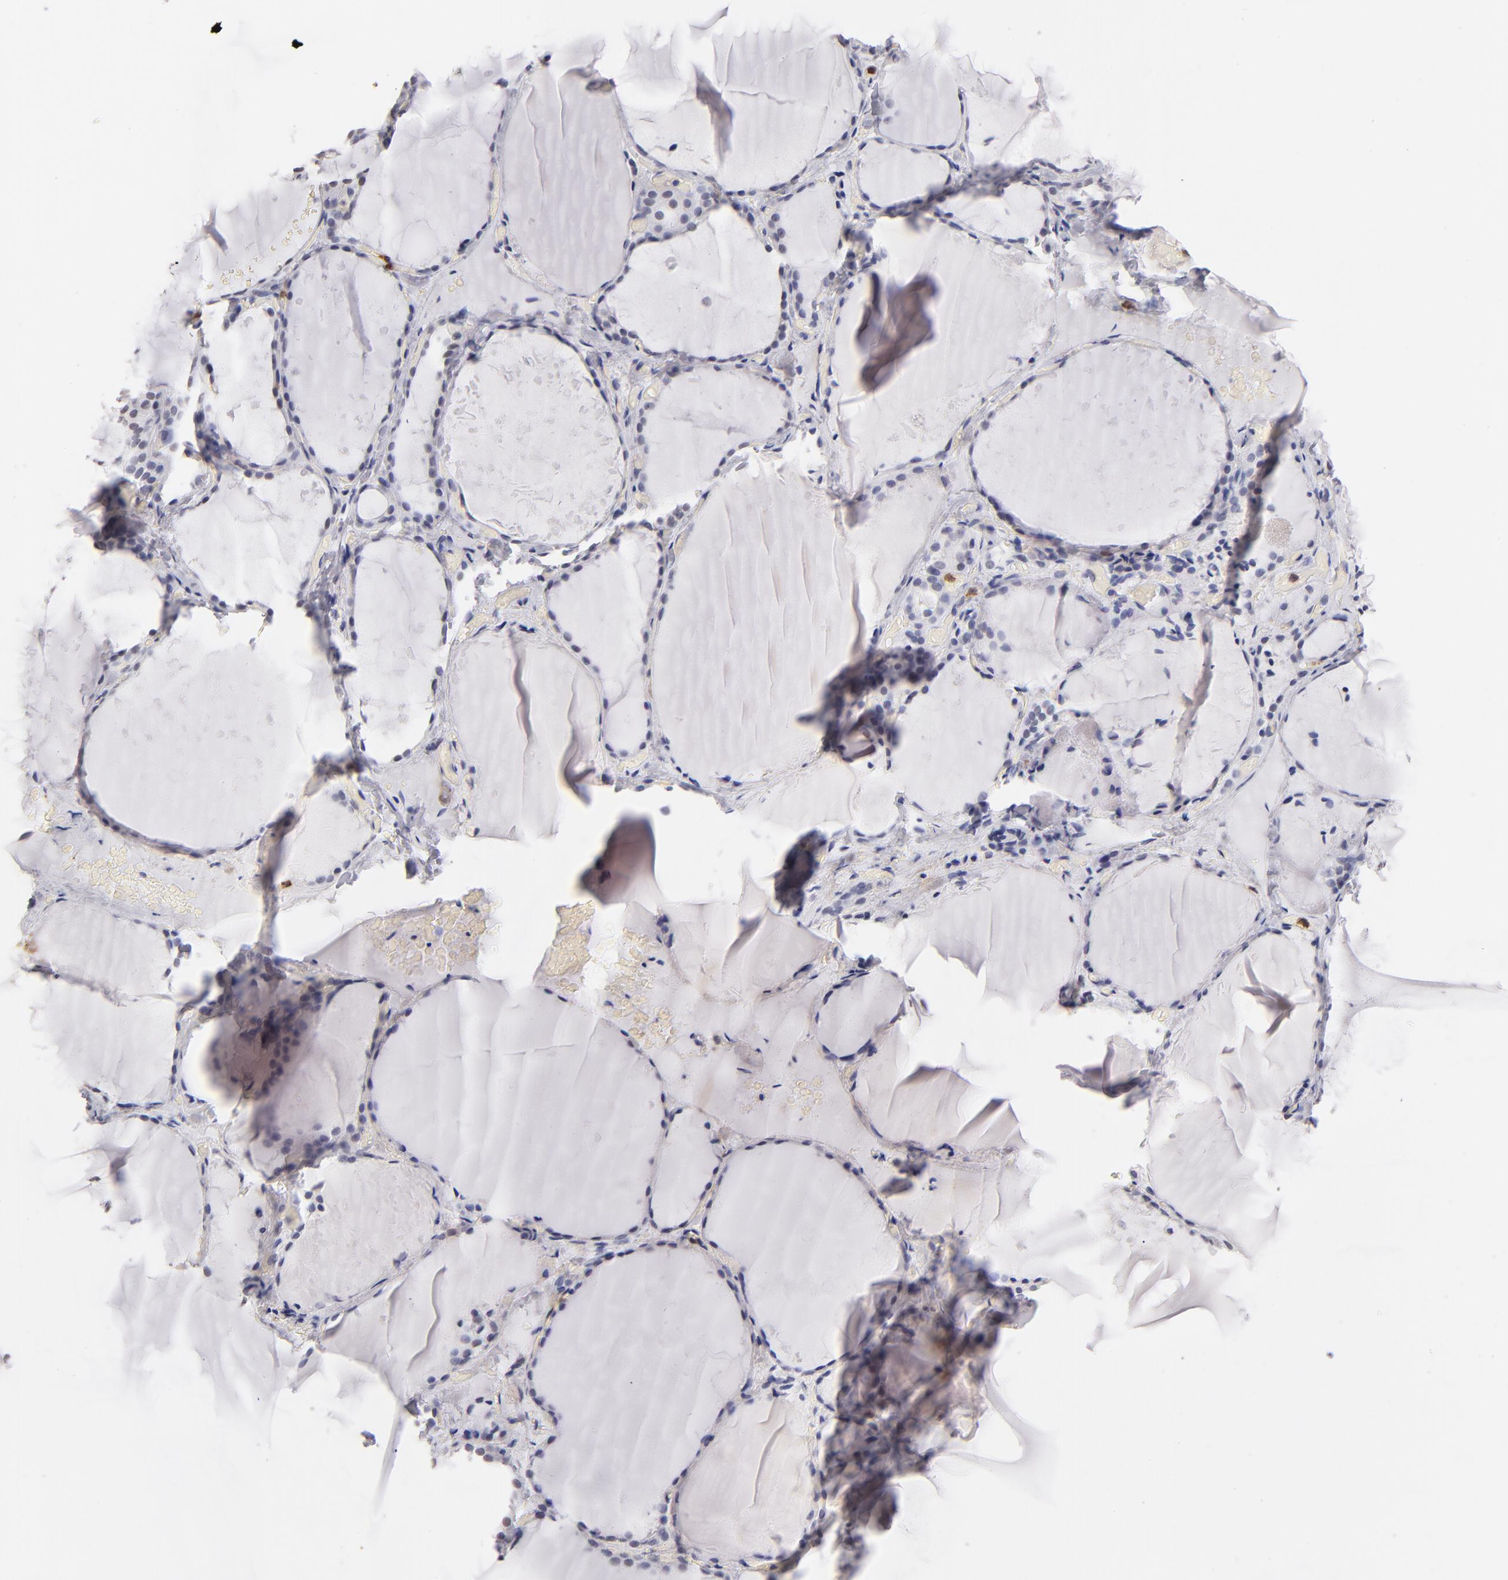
{"staining": {"intensity": "negative", "quantity": "none", "location": "none"}, "tissue": "thyroid gland", "cell_type": "Glandular cells", "image_type": "normal", "snomed": [{"axis": "morphology", "description": "Normal tissue, NOS"}, {"axis": "topography", "description": "Thyroid gland"}], "caption": "Glandular cells show no significant positivity in unremarkable thyroid gland. (Stains: DAB (3,3'-diaminobenzidine) immunohistochemistry (IHC) with hematoxylin counter stain, Microscopy: brightfield microscopy at high magnification).", "gene": "MGAM", "patient": {"sex": "female", "age": 22}}